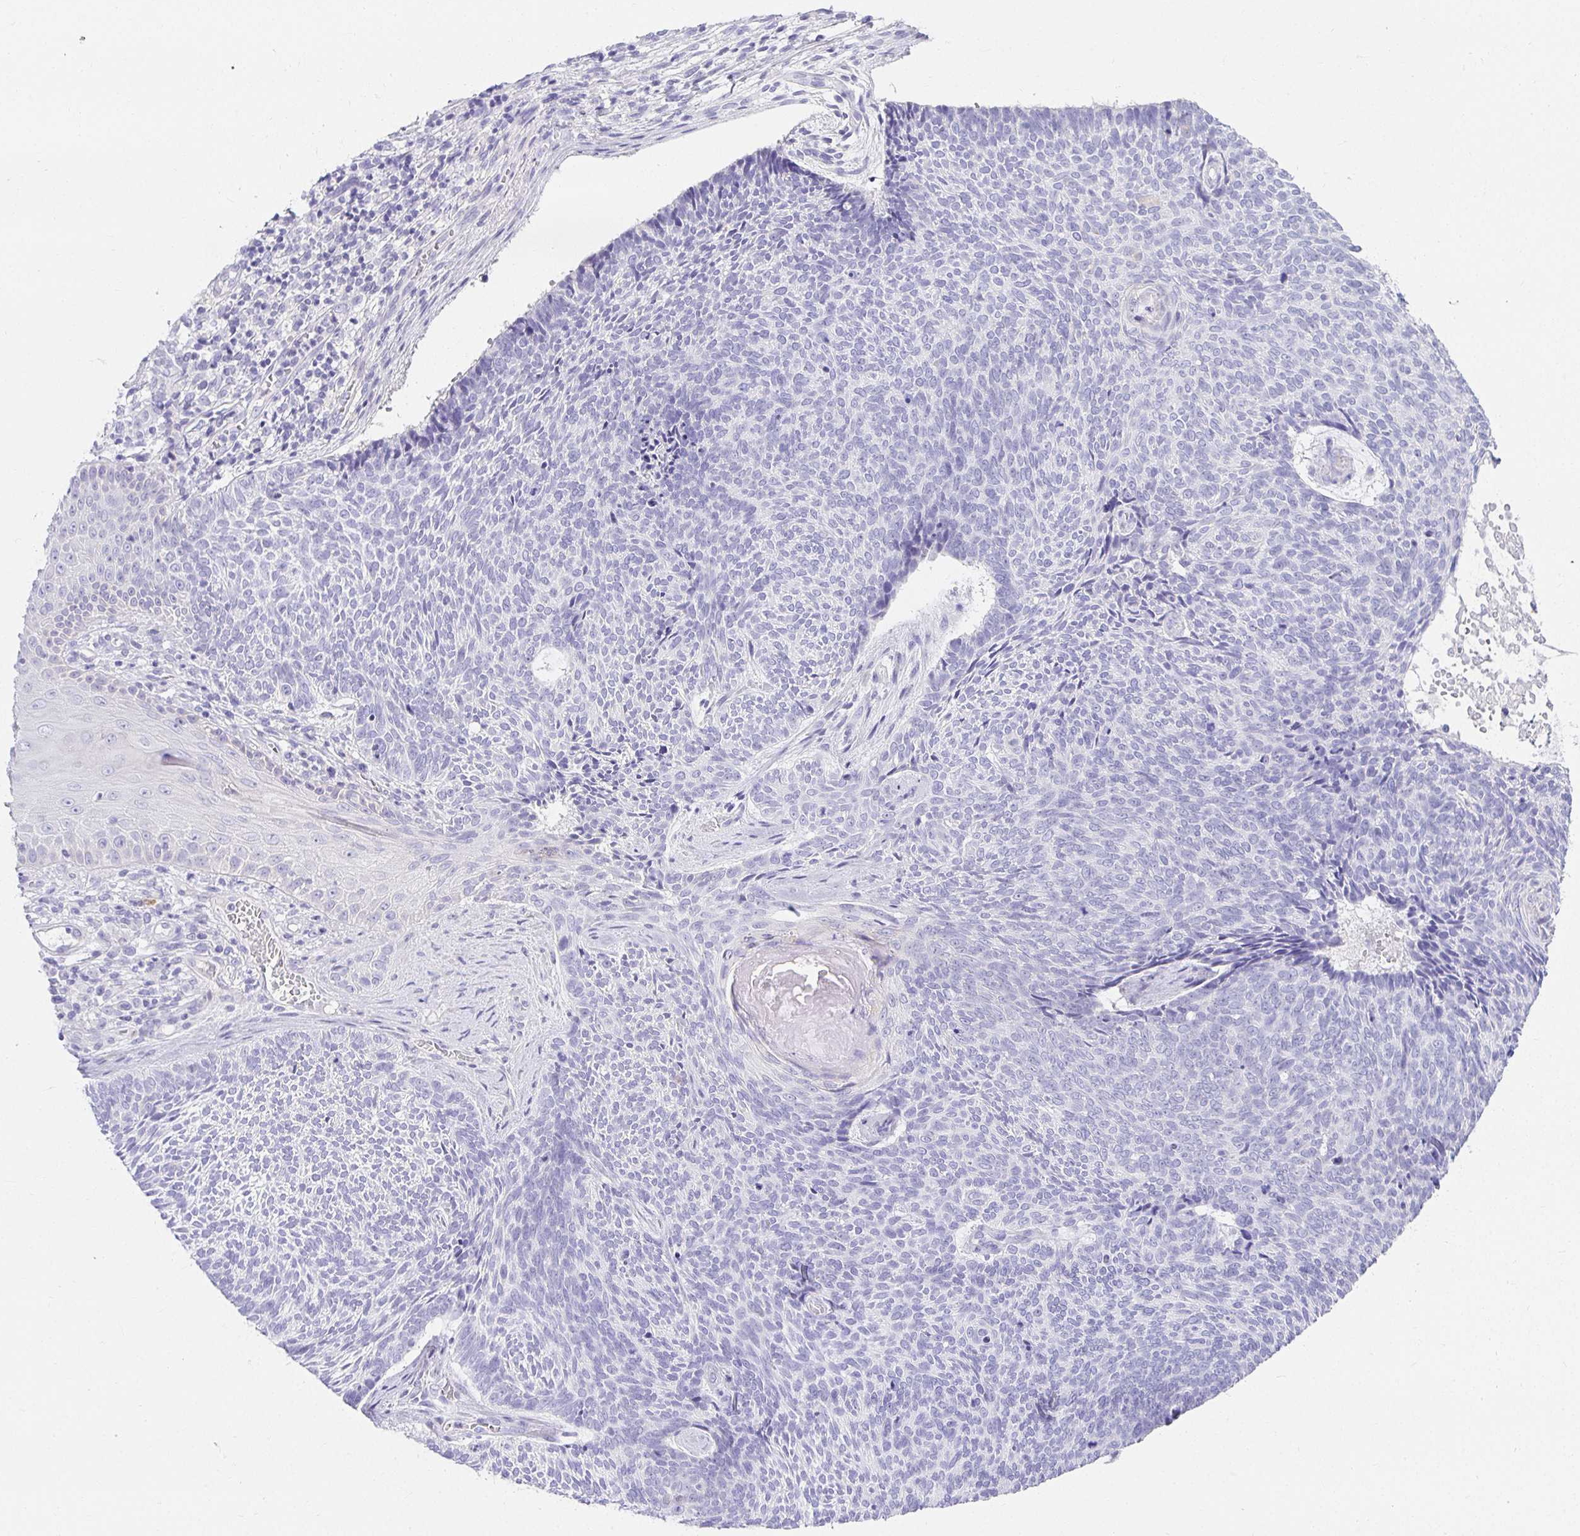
{"staining": {"intensity": "negative", "quantity": "none", "location": "none"}, "tissue": "skin cancer", "cell_type": "Tumor cells", "image_type": "cancer", "snomed": [{"axis": "morphology", "description": "Basal cell carcinoma"}, {"axis": "topography", "description": "Skin"}], "caption": "High power microscopy histopathology image of an IHC image of skin basal cell carcinoma, revealing no significant staining in tumor cells.", "gene": "CHAT", "patient": {"sex": "female", "age": 80}}